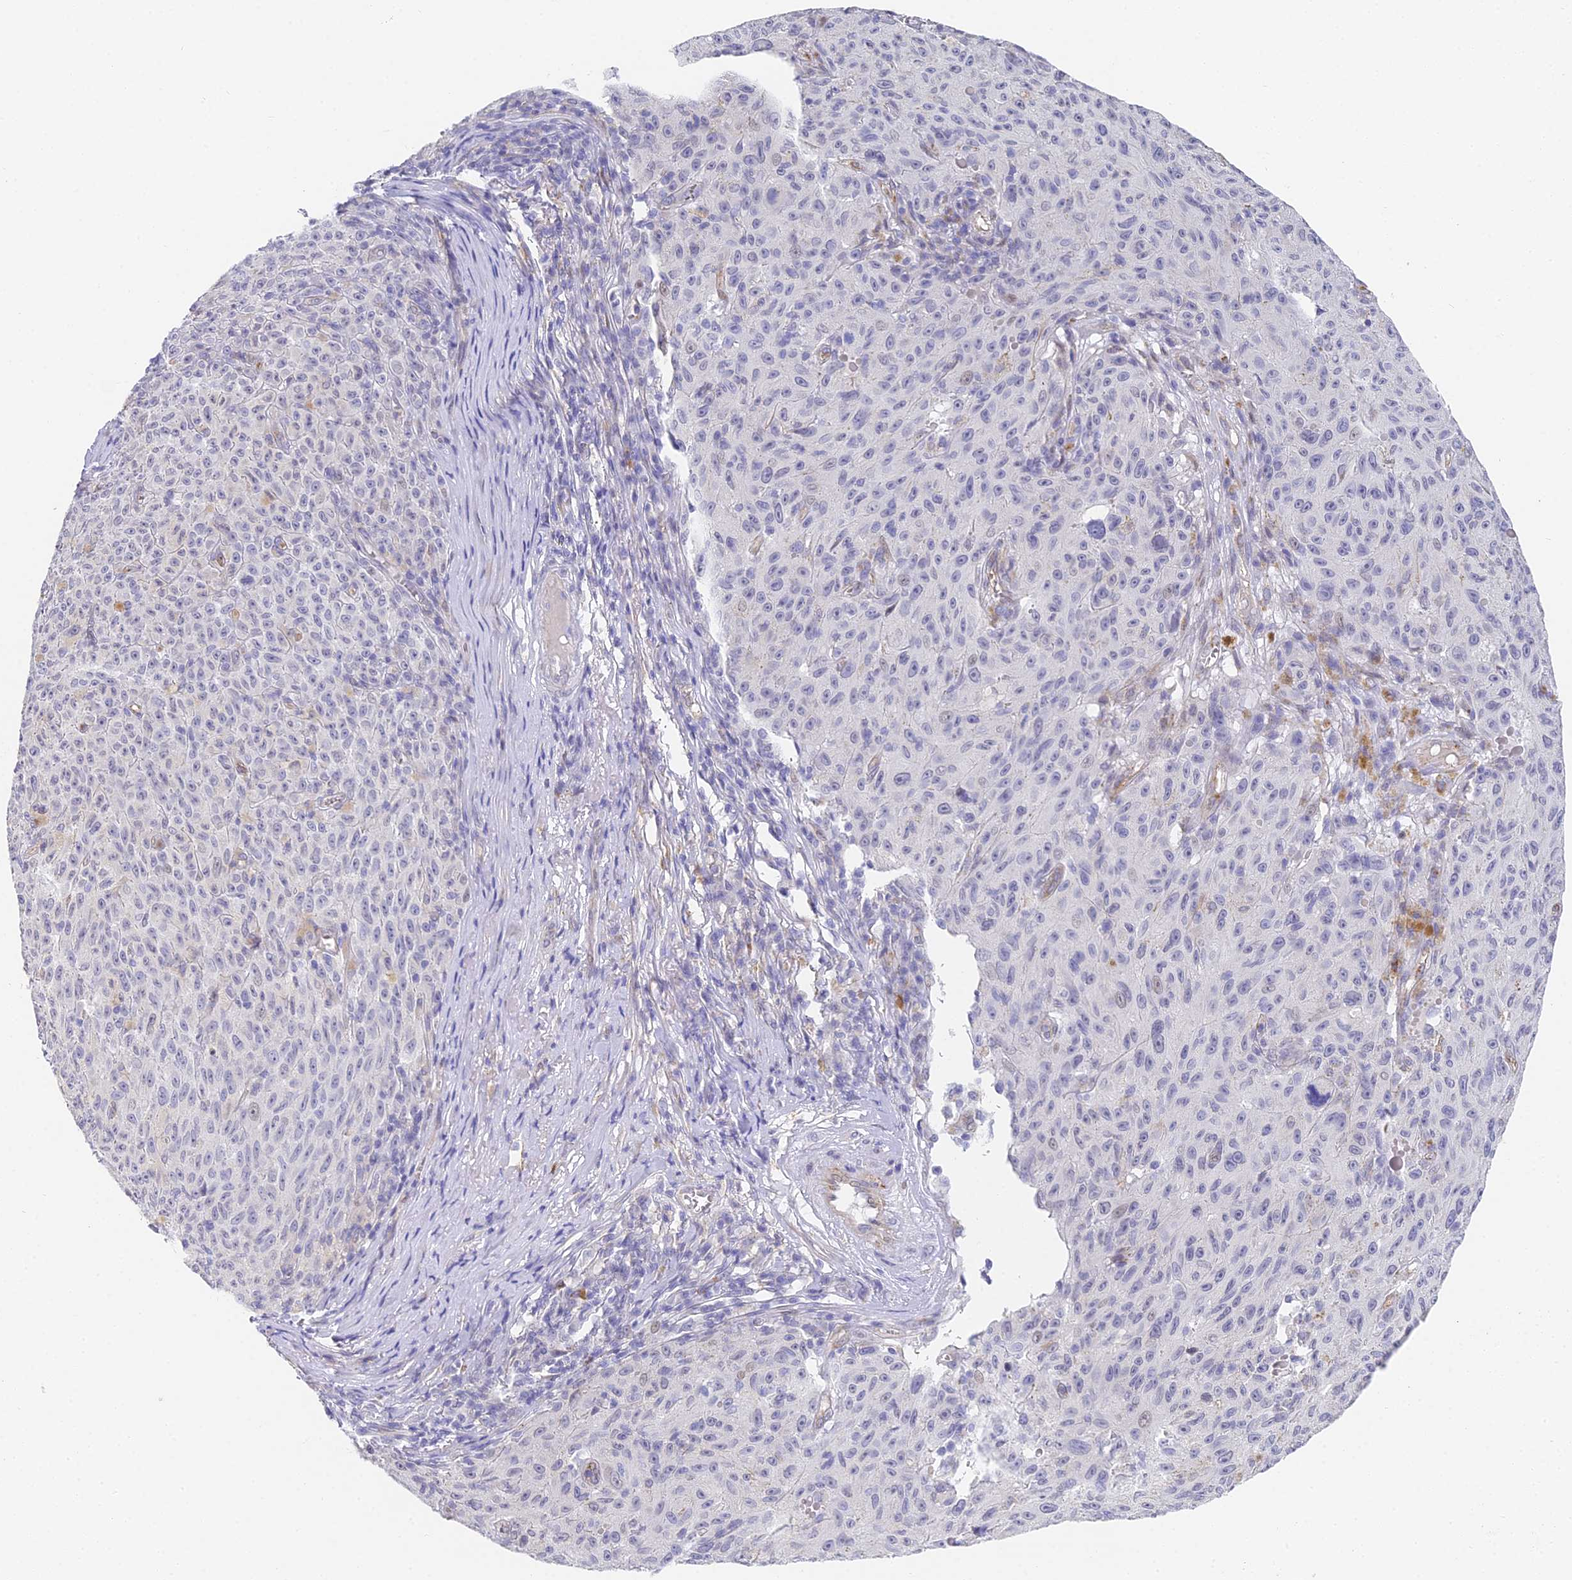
{"staining": {"intensity": "negative", "quantity": "none", "location": "none"}, "tissue": "melanoma", "cell_type": "Tumor cells", "image_type": "cancer", "snomed": [{"axis": "morphology", "description": "Malignant melanoma, NOS"}, {"axis": "topography", "description": "Skin"}], "caption": "An immunohistochemistry image of malignant melanoma is shown. There is no staining in tumor cells of malignant melanoma. (IHC, brightfield microscopy, high magnification).", "gene": "GJA1", "patient": {"sex": "female", "age": 82}}